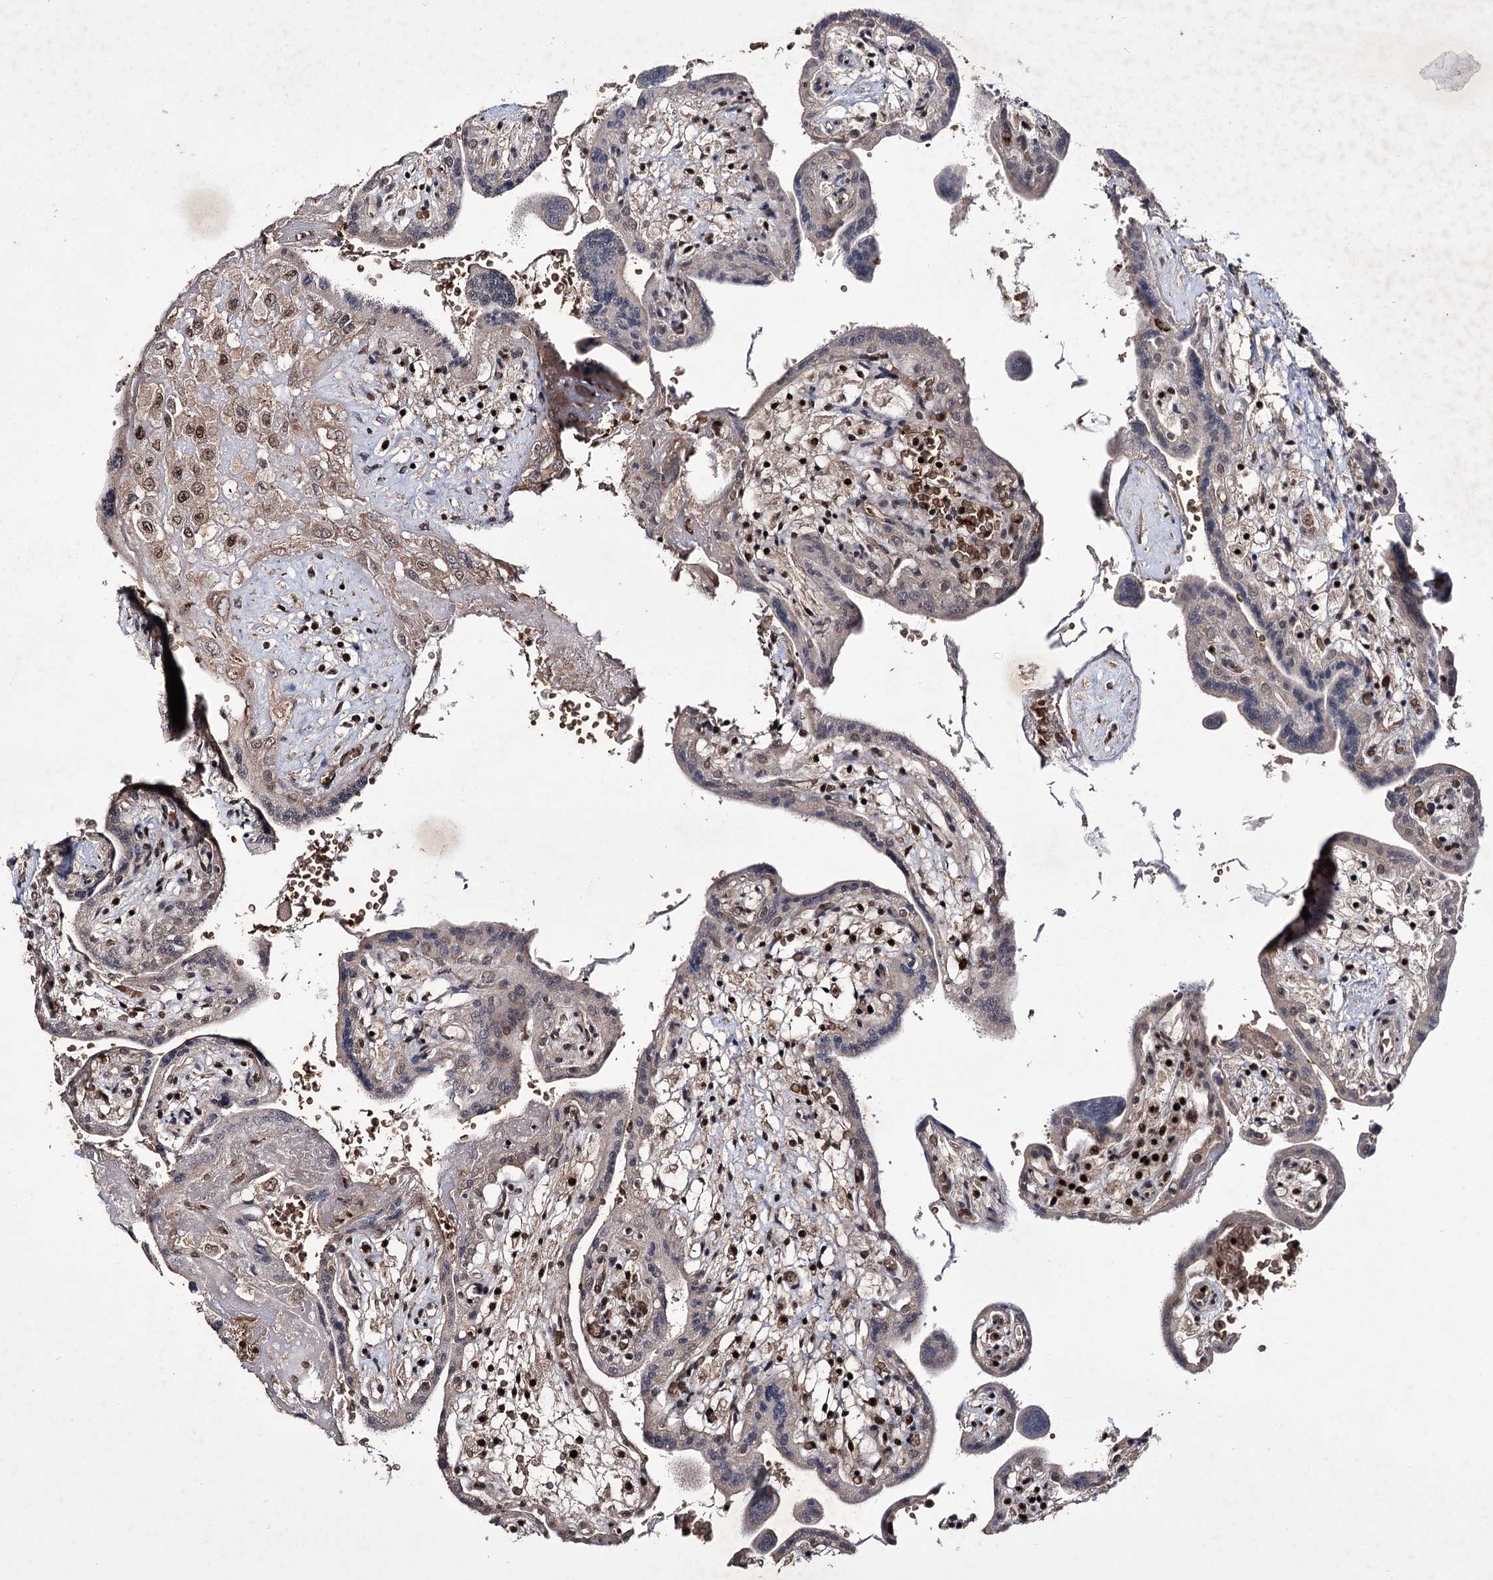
{"staining": {"intensity": "strong", "quantity": "25%-75%", "location": "nuclear"}, "tissue": "placenta", "cell_type": "Trophoblastic cells", "image_type": "normal", "snomed": [{"axis": "morphology", "description": "Normal tissue, NOS"}, {"axis": "topography", "description": "Placenta"}], "caption": "Trophoblastic cells reveal high levels of strong nuclear staining in approximately 25%-75% of cells in normal placenta.", "gene": "PRPF40A", "patient": {"sex": "female", "age": 37}}